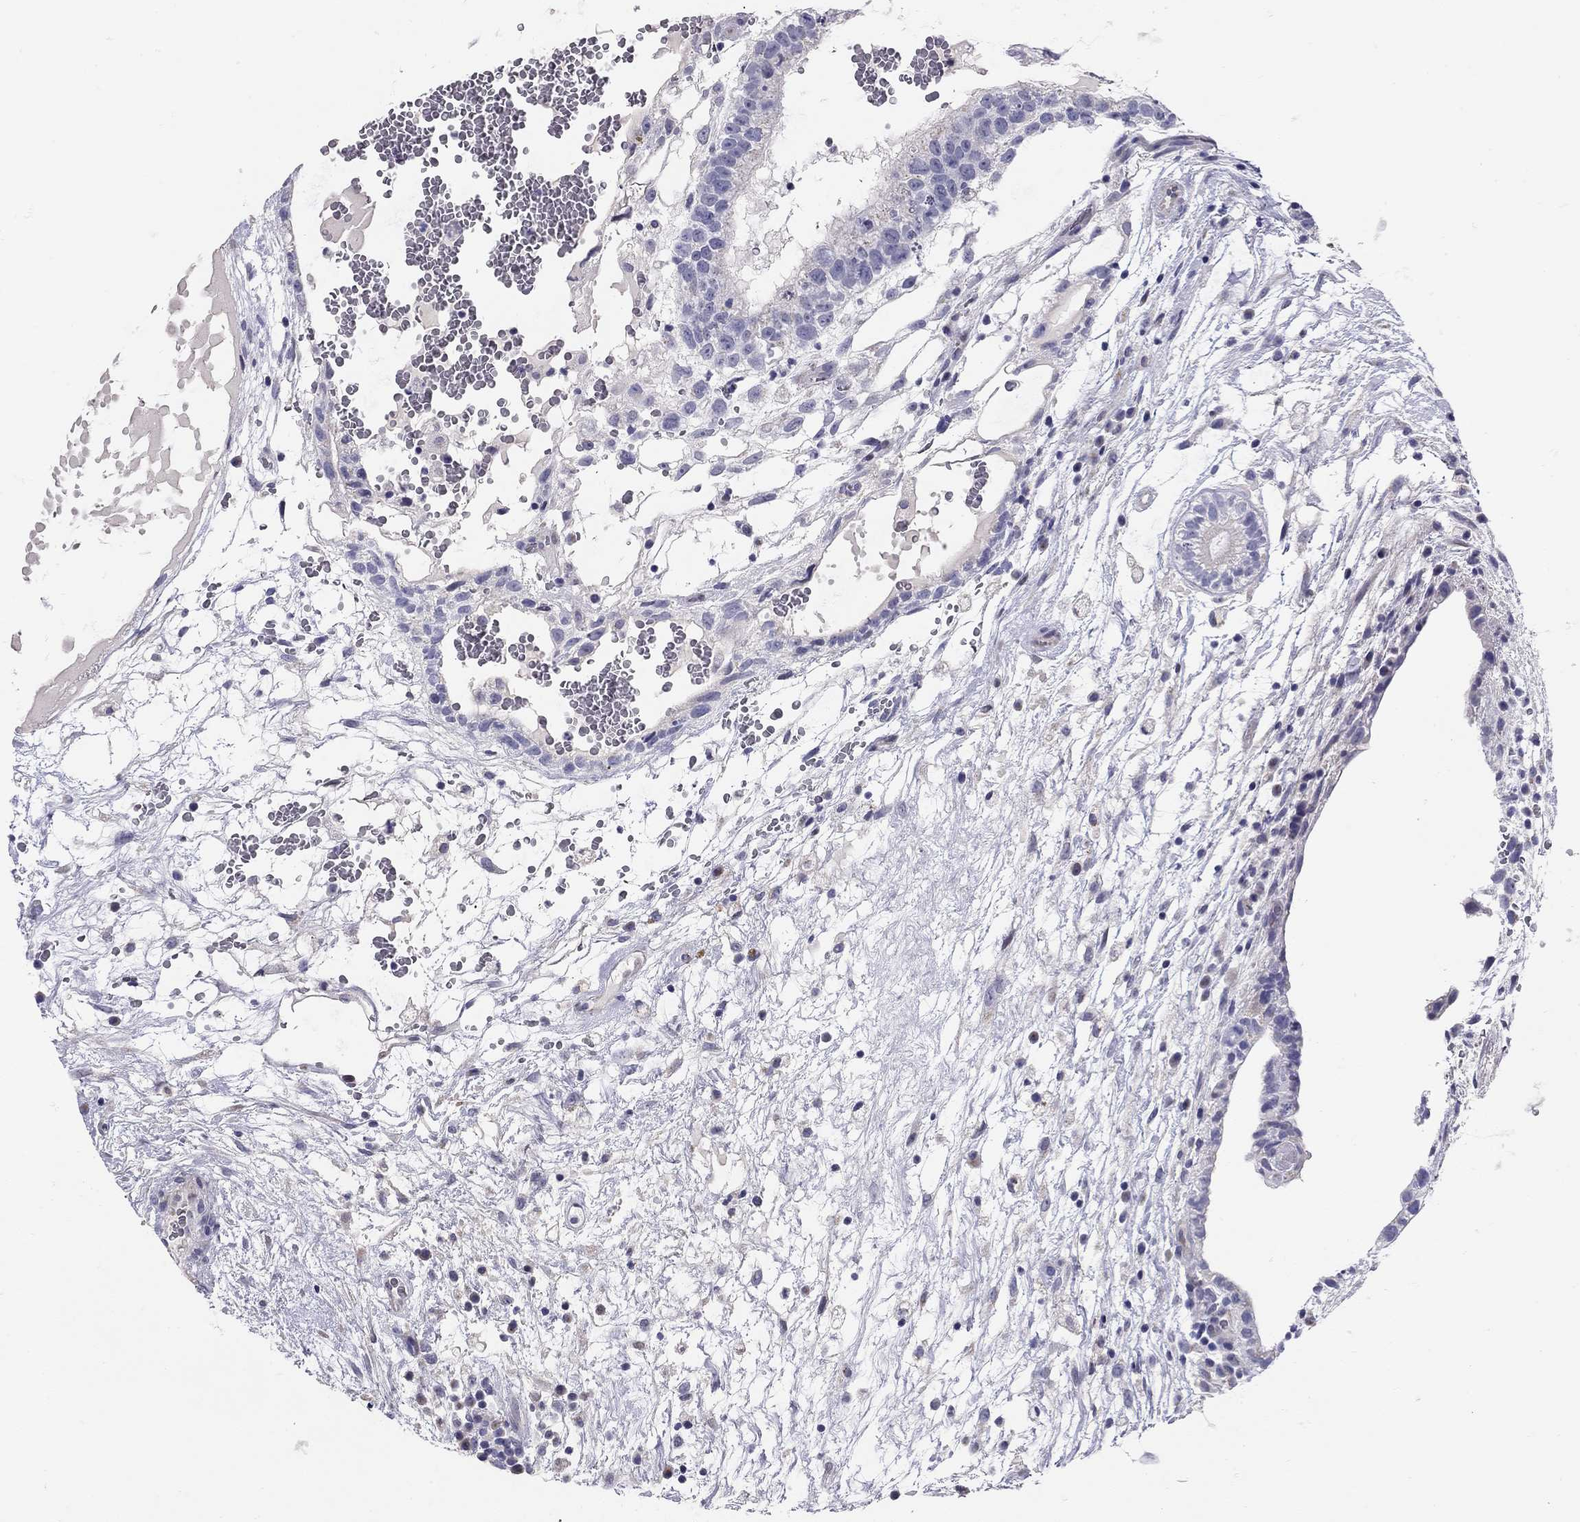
{"staining": {"intensity": "negative", "quantity": "none", "location": "none"}, "tissue": "testis cancer", "cell_type": "Tumor cells", "image_type": "cancer", "snomed": [{"axis": "morphology", "description": "Normal tissue, NOS"}, {"axis": "morphology", "description": "Carcinoma, Embryonal, NOS"}, {"axis": "topography", "description": "Testis"}], "caption": "IHC histopathology image of neoplastic tissue: testis cancer (embryonal carcinoma) stained with DAB reveals no significant protein expression in tumor cells. (Immunohistochemistry, brightfield microscopy, high magnification).", "gene": "C8orf88", "patient": {"sex": "male", "age": 32}}